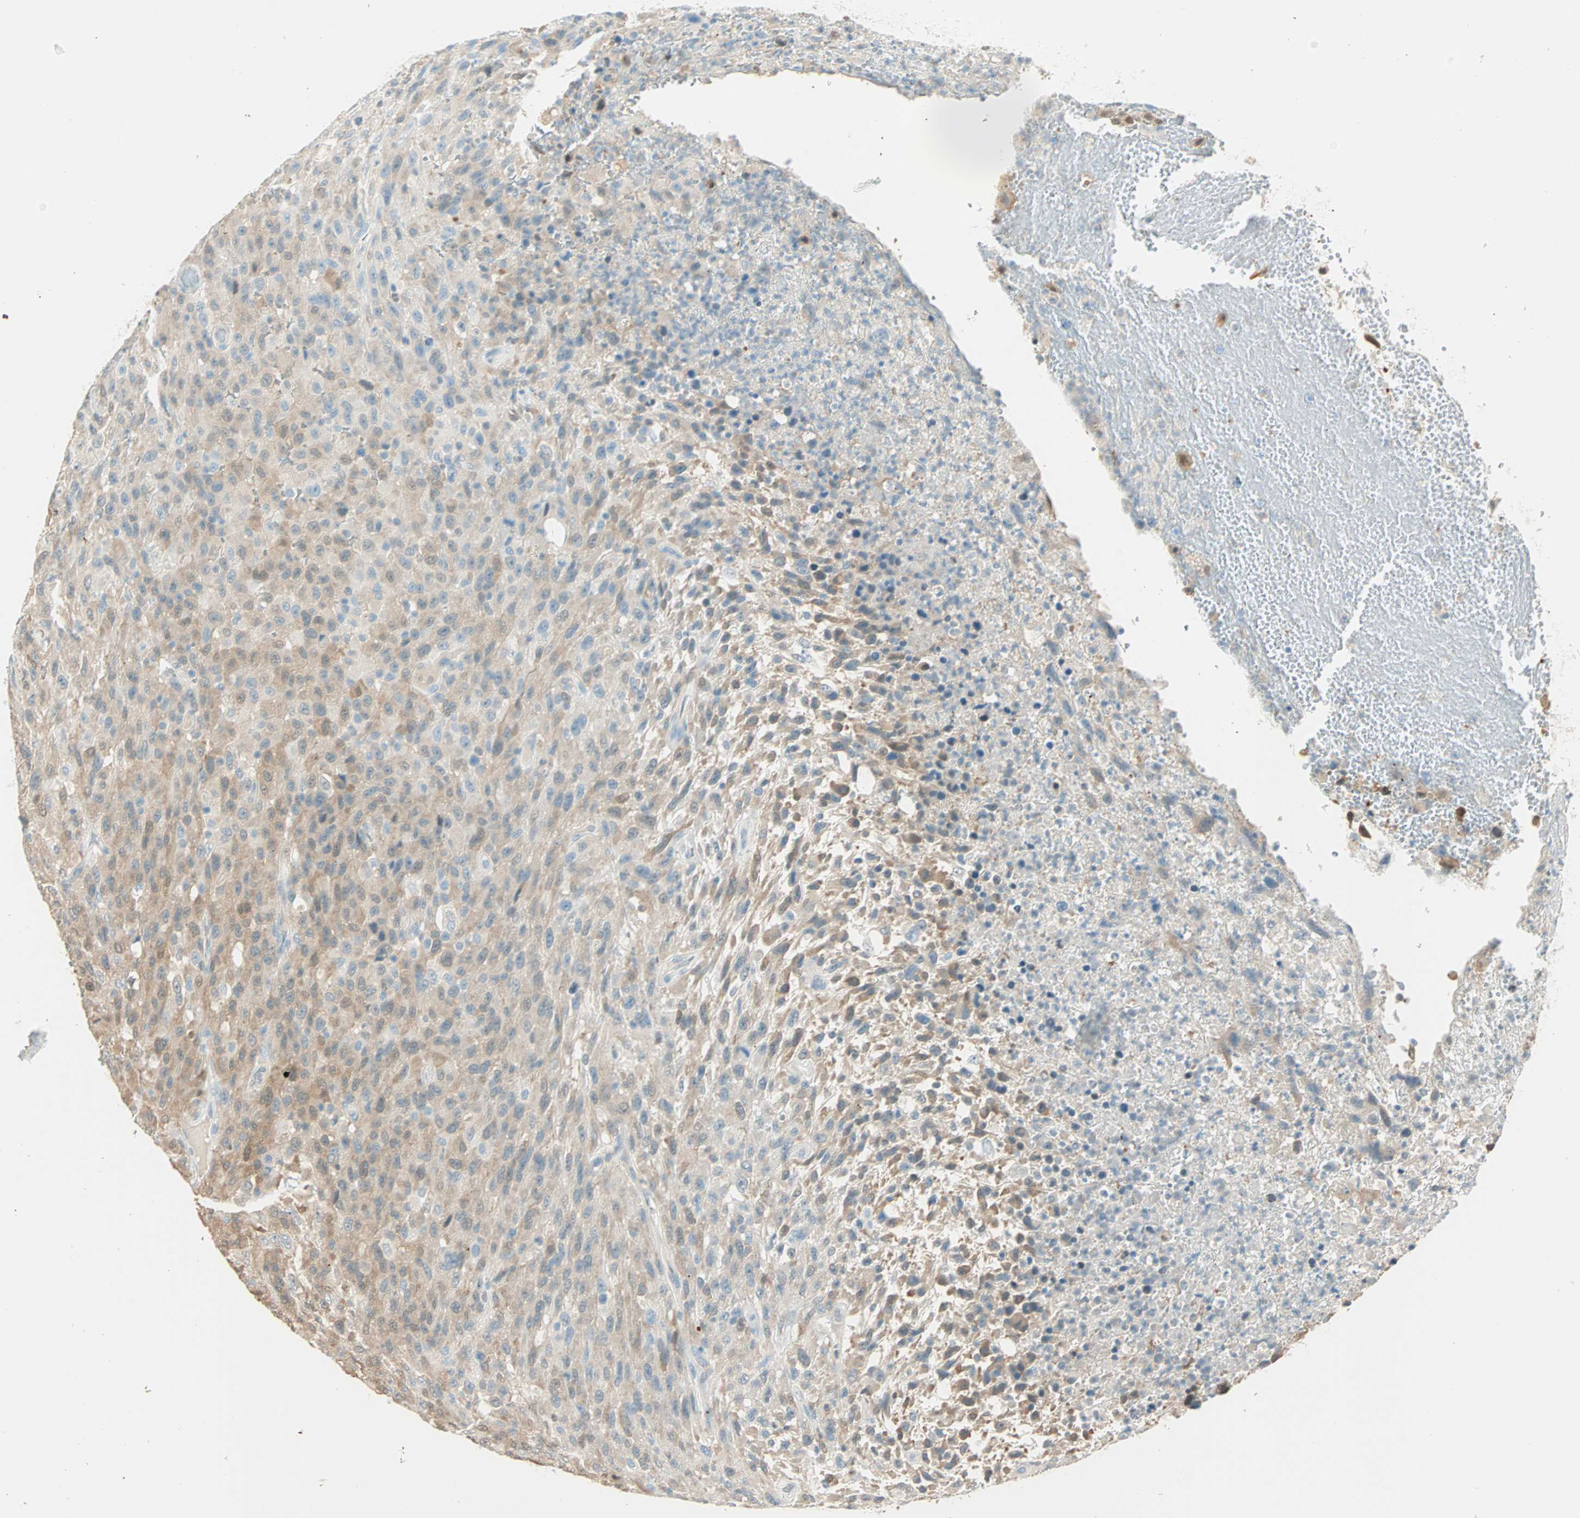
{"staining": {"intensity": "moderate", "quantity": ">75%", "location": "cytoplasmic/membranous"}, "tissue": "urothelial cancer", "cell_type": "Tumor cells", "image_type": "cancer", "snomed": [{"axis": "morphology", "description": "Urothelial carcinoma, High grade"}, {"axis": "topography", "description": "Urinary bladder"}], "caption": "Moderate cytoplasmic/membranous protein expression is present in about >75% of tumor cells in urothelial cancer.", "gene": "S100A1", "patient": {"sex": "male", "age": 66}}